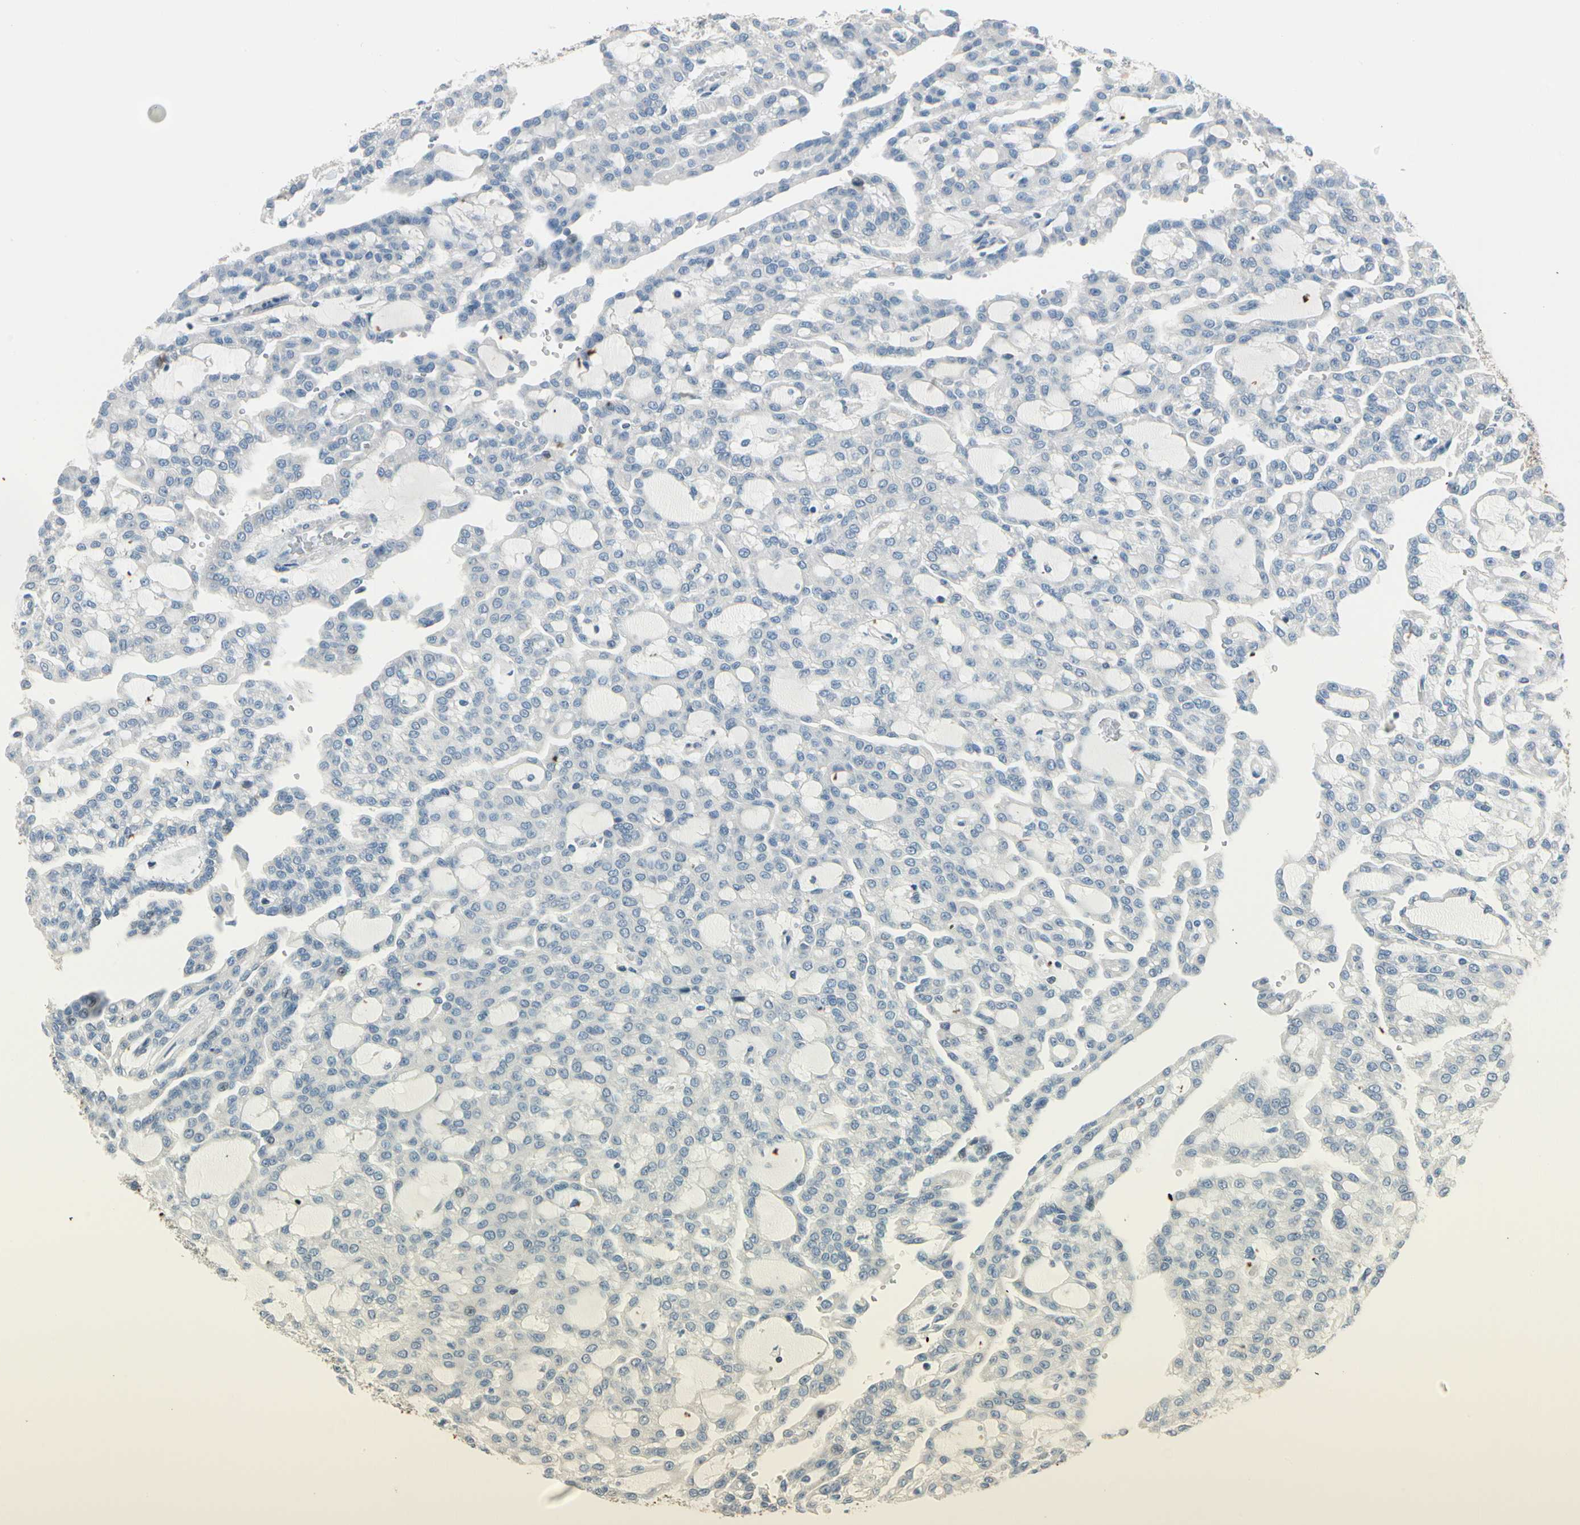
{"staining": {"intensity": "negative", "quantity": "none", "location": "none"}, "tissue": "renal cancer", "cell_type": "Tumor cells", "image_type": "cancer", "snomed": [{"axis": "morphology", "description": "Adenocarcinoma, NOS"}, {"axis": "topography", "description": "Kidney"}], "caption": "This is an IHC histopathology image of renal adenocarcinoma. There is no staining in tumor cells.", "gene": "STK40", "patient": {"sex": "male", "age": 63}}